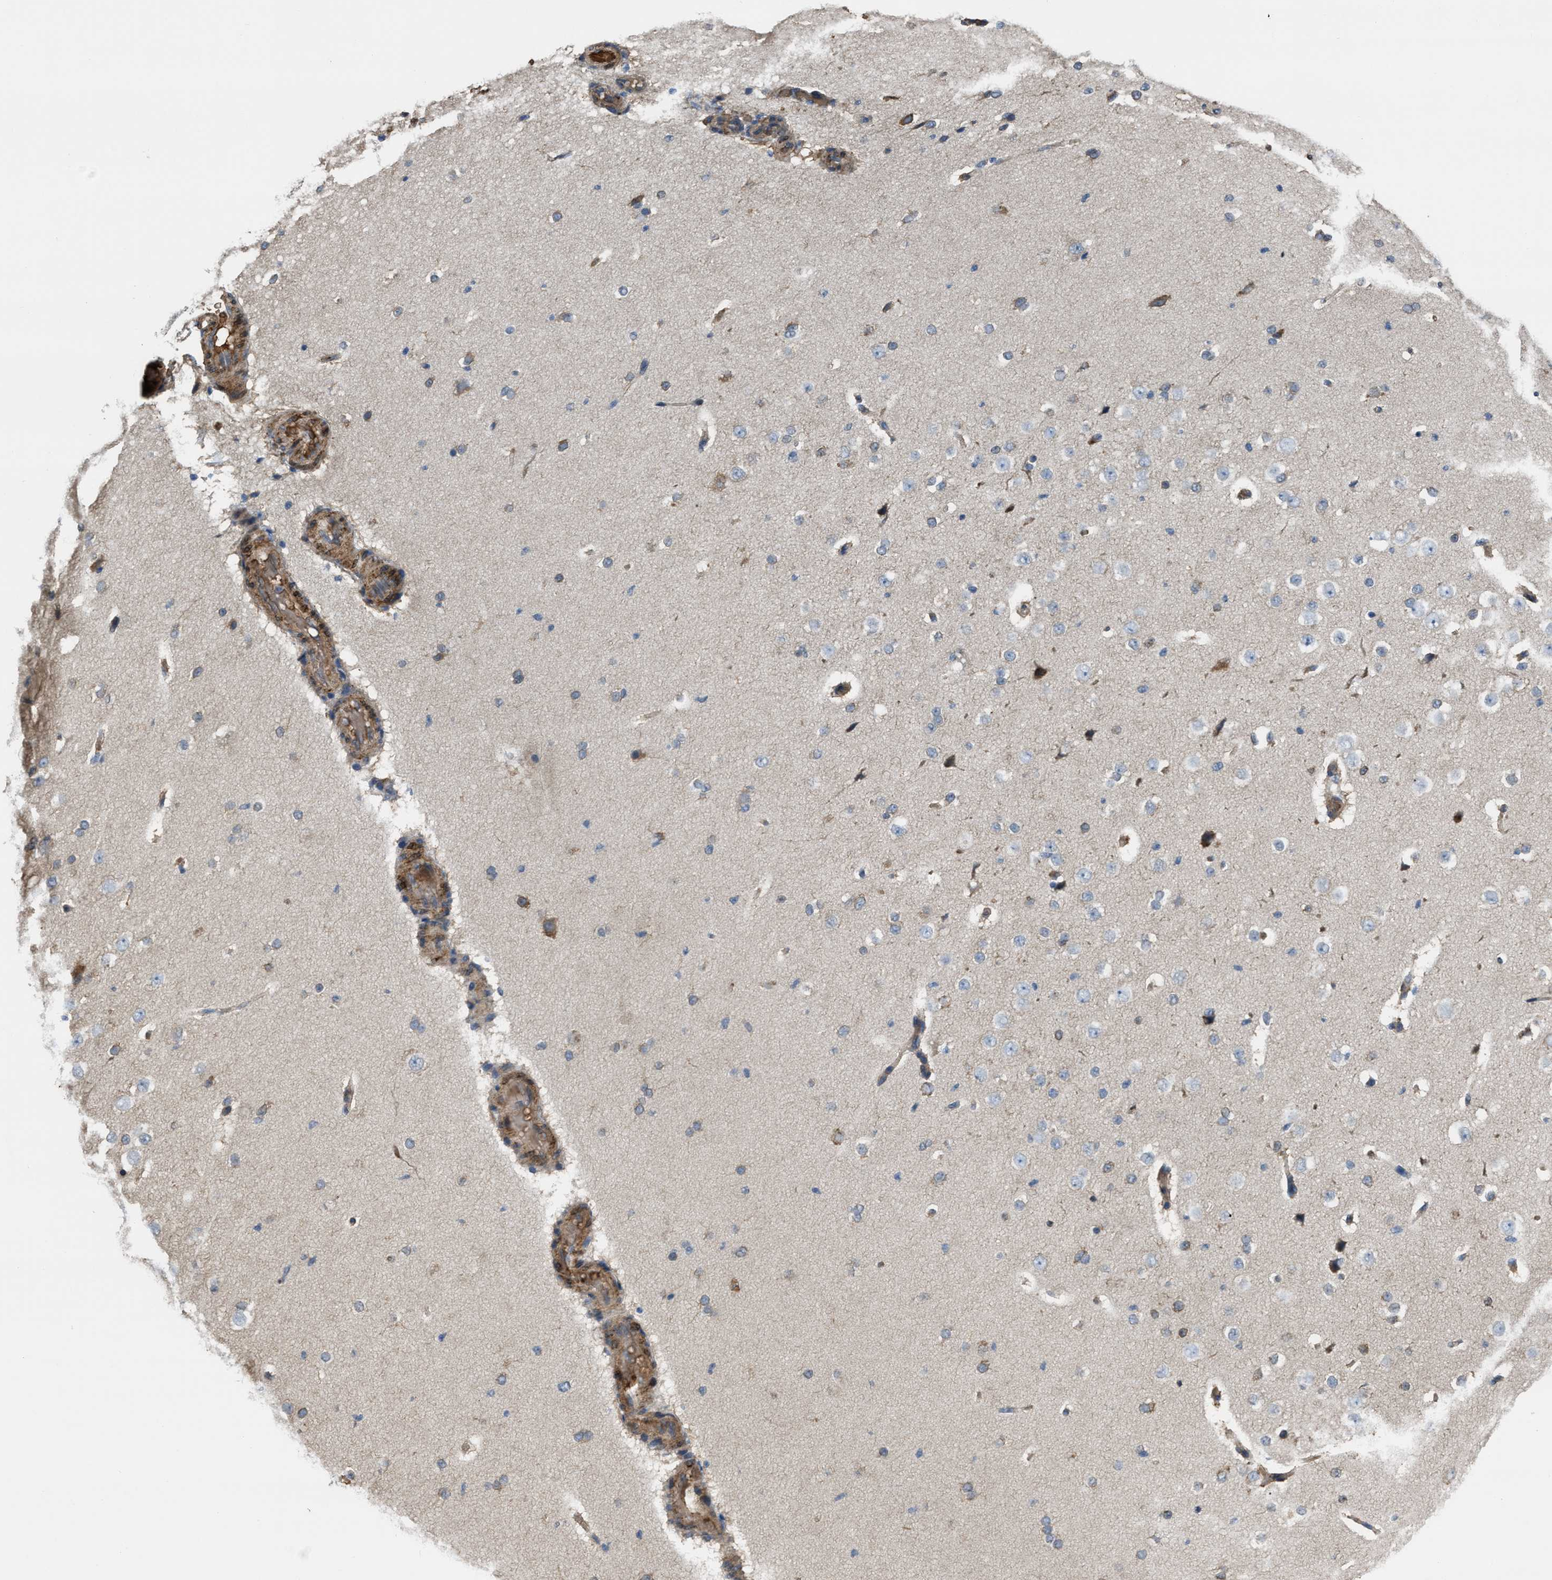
{"staining": {"intensity": "moderate", "quantity": ">75%", "location": "cytoplasmic/membranous"}, "tissue": "cerebral cortex", "cell_type": "Endothelial cells", "image_type": "normal", "snomed": [{"axis": "morphology", "description": "Normal tissue, NOS"}, {"axis": "morphology", "description": "Developmental malformation"}, {"axis": "topography", "description": "Cerebral cortex"}], "caption": "IHC photomicrograph of normal cerebral cortex: cerebral cortex stained using immunohistochemistry exhibits medium levels of moderate protein expression localized specifically in the cytoplasmic/membranous of endothelial cells, appearing as a cytoplasmic/membranous brown color.", "gene": "SELENOM", "patient": {"sex": "female", "age": 30}}